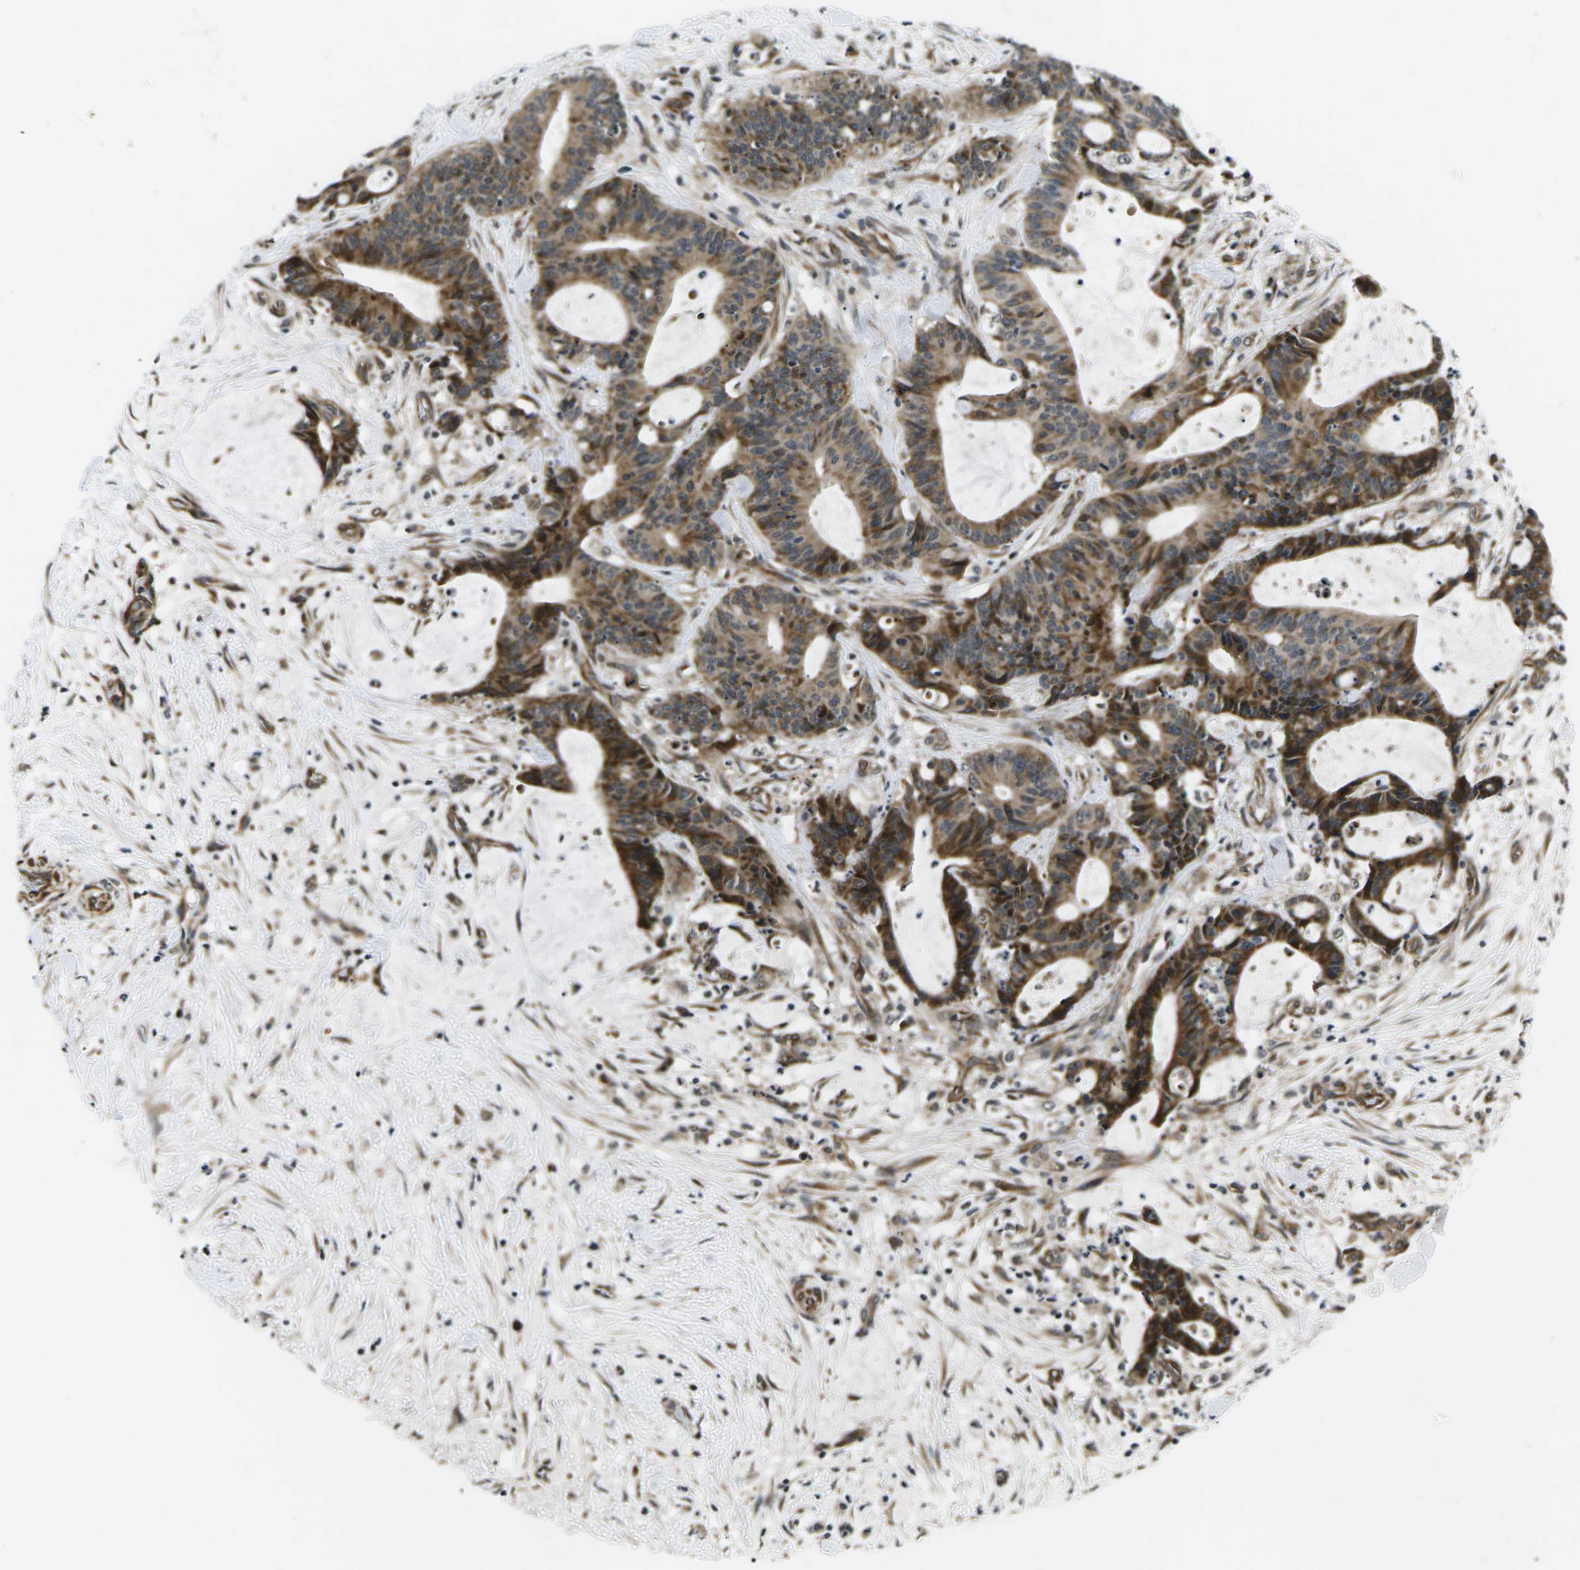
{"staining": {"intensity": "moderate", "quantity": ">75%", "location": "cytoplasmic/membranous"}, "tissue": "liver cancer", "cell_type": "Tumor cells", "image_type": "cancer", "snomed": [{"axis": "morphology", "description": "Cholangiocarcinoma"}, {"axis": "topography", "description": "Liver"}], "caption": "A histopathology image of human liver cholangiocarcinoma stained for a protein displays moderate cytoplasmic/membranous brown staining in tumor cells. The staining was performed using DAB to visualize the protein expression in brown, while the nuclei were stained in blue with hematoxylin (Magnification: 20x).", "gene": "CCNE1", "patient": {"sex": "female", "age": 73}}